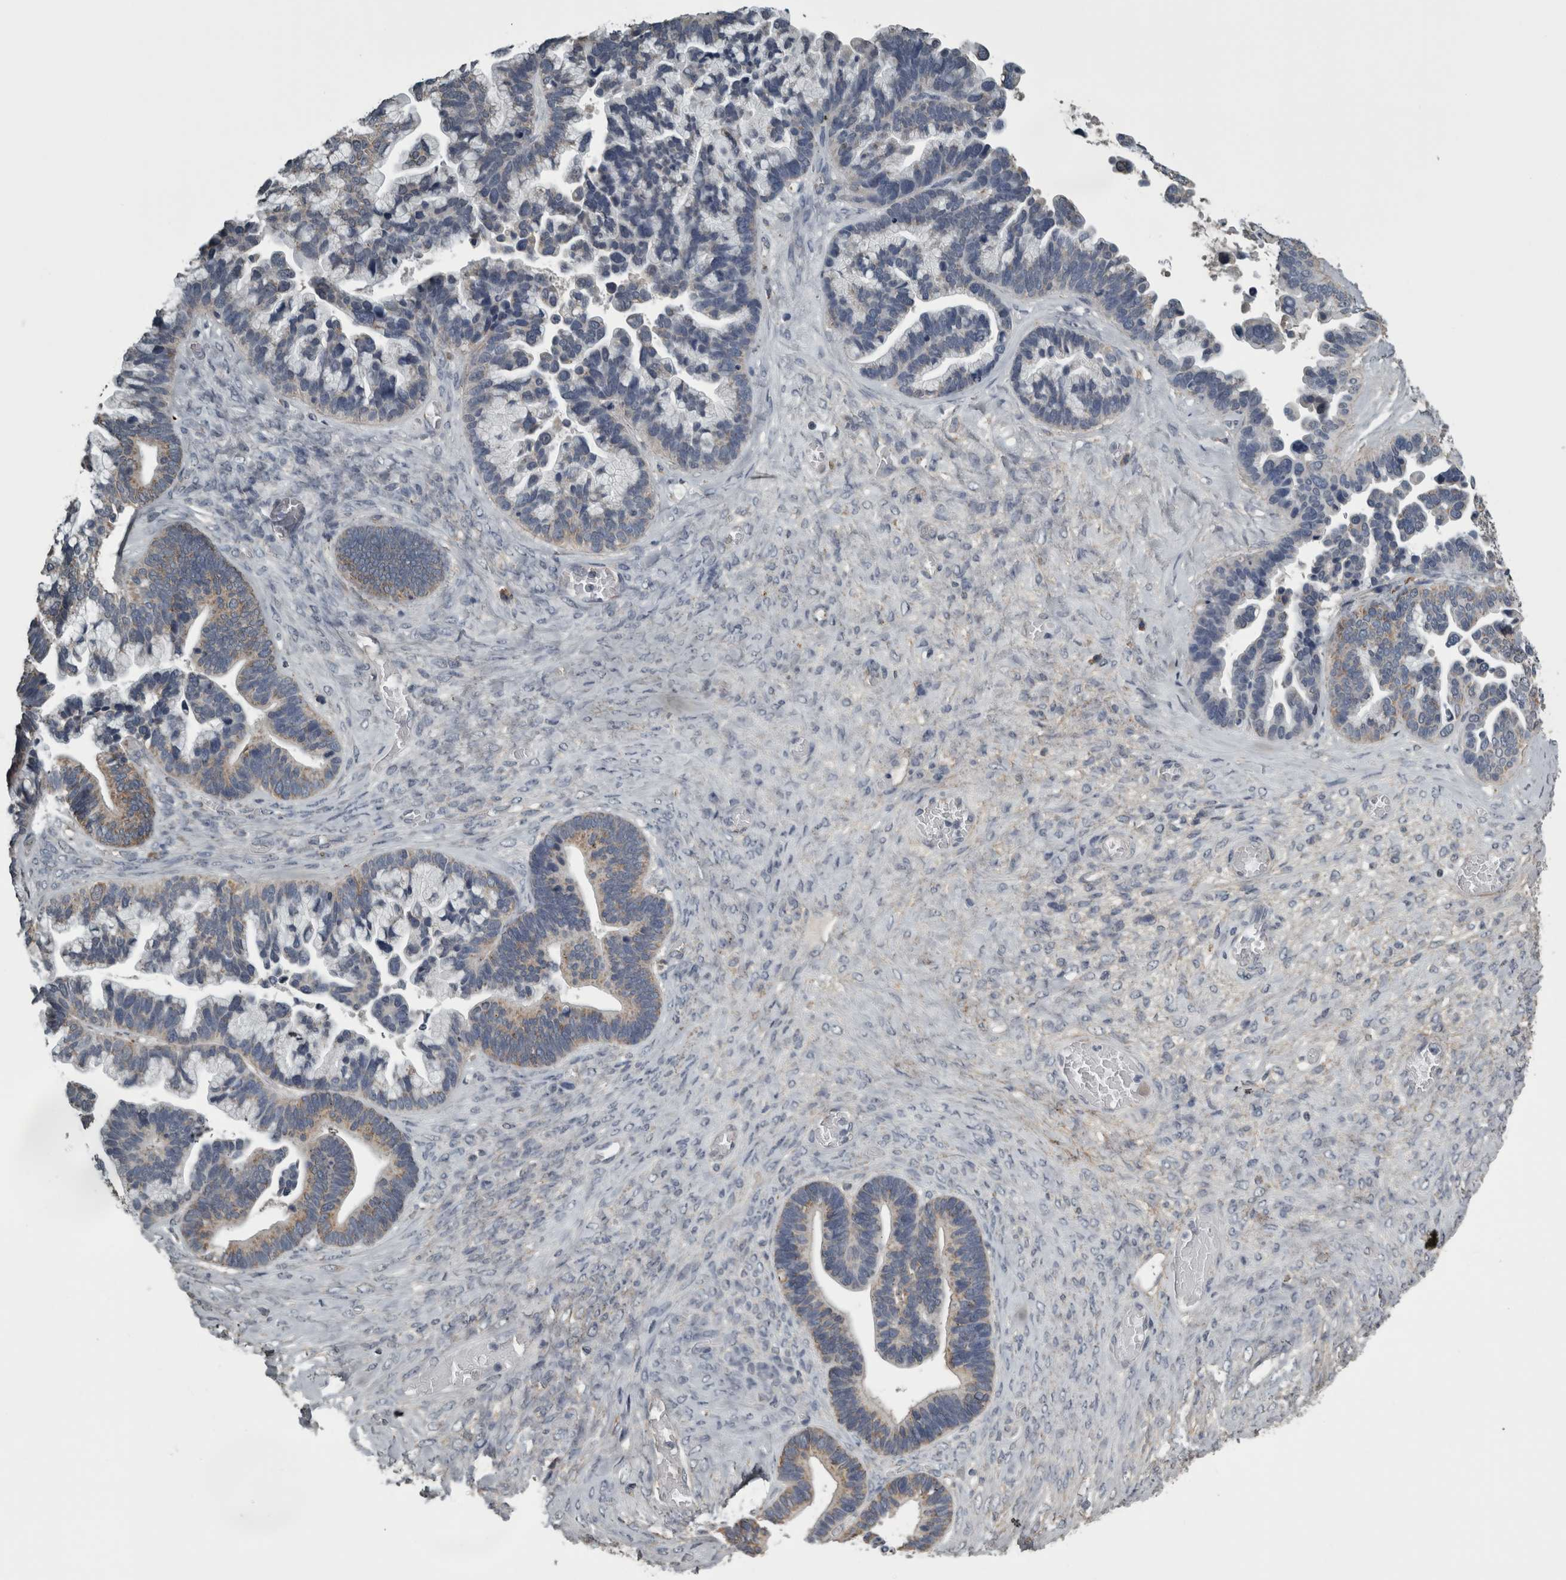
{"staining": {"intensity": "weak", "quantity": "<25%", "location": "cytoplasmic/membranous"}, "tissue": "ovarian cancer", "cell_type": "Tumor cells", "image_type": "cancer", "snomed": [{"axis": "morphology", "description": "Cystadenocarcinoma, serous, NOS"}, {"axis": "topography", "description": "Ovary"}], "caption": "Immunohistochemistry (IHC) of ovarian cancer reveals no positivity in tumor cells.", "gene": "FRK", "patient": {"sex": "female", "age": 56}}